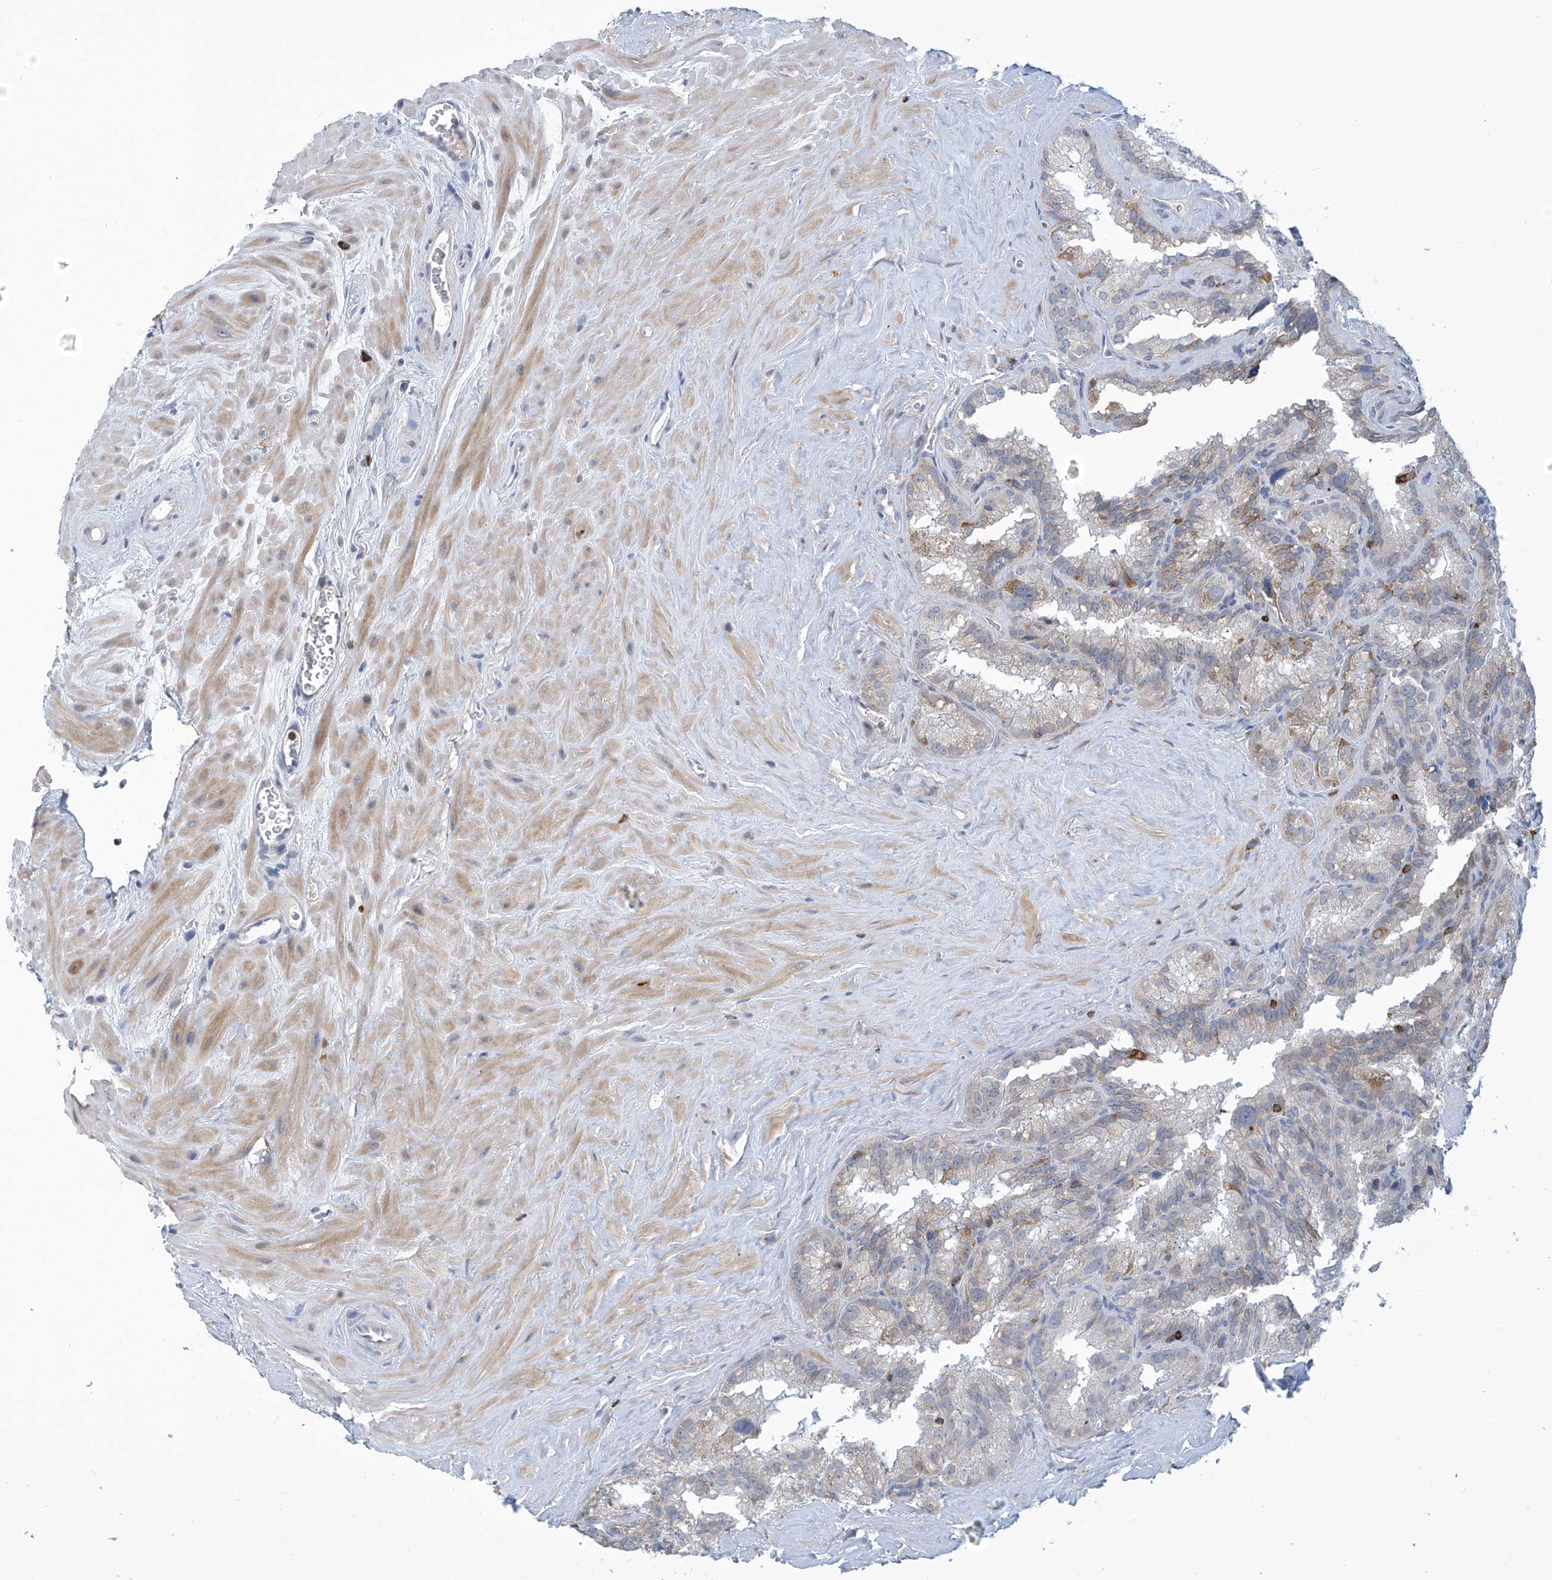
{"staining": {"intensity": "weak", "quantity": "<25%", "location": "cytoplasmic/membranous"}, "tissue": "seminal vesicle", "cell_type": "Glandular cells", "image_type": "normal", "snomed": [{"axis": "morphology", "description": "Normal tissue, NOS"}, {"axis": "topography", "description": "Prostate"}, {"axis": "topography", "description": "Seminal veicle"}], "caption": "Immunohistochemical staining of unremarkable human seminal vesicle demonstrates no significant positivity in glandular cells.", "gene": "IBA57", "patient": {"sex": "male", "age": 59}}